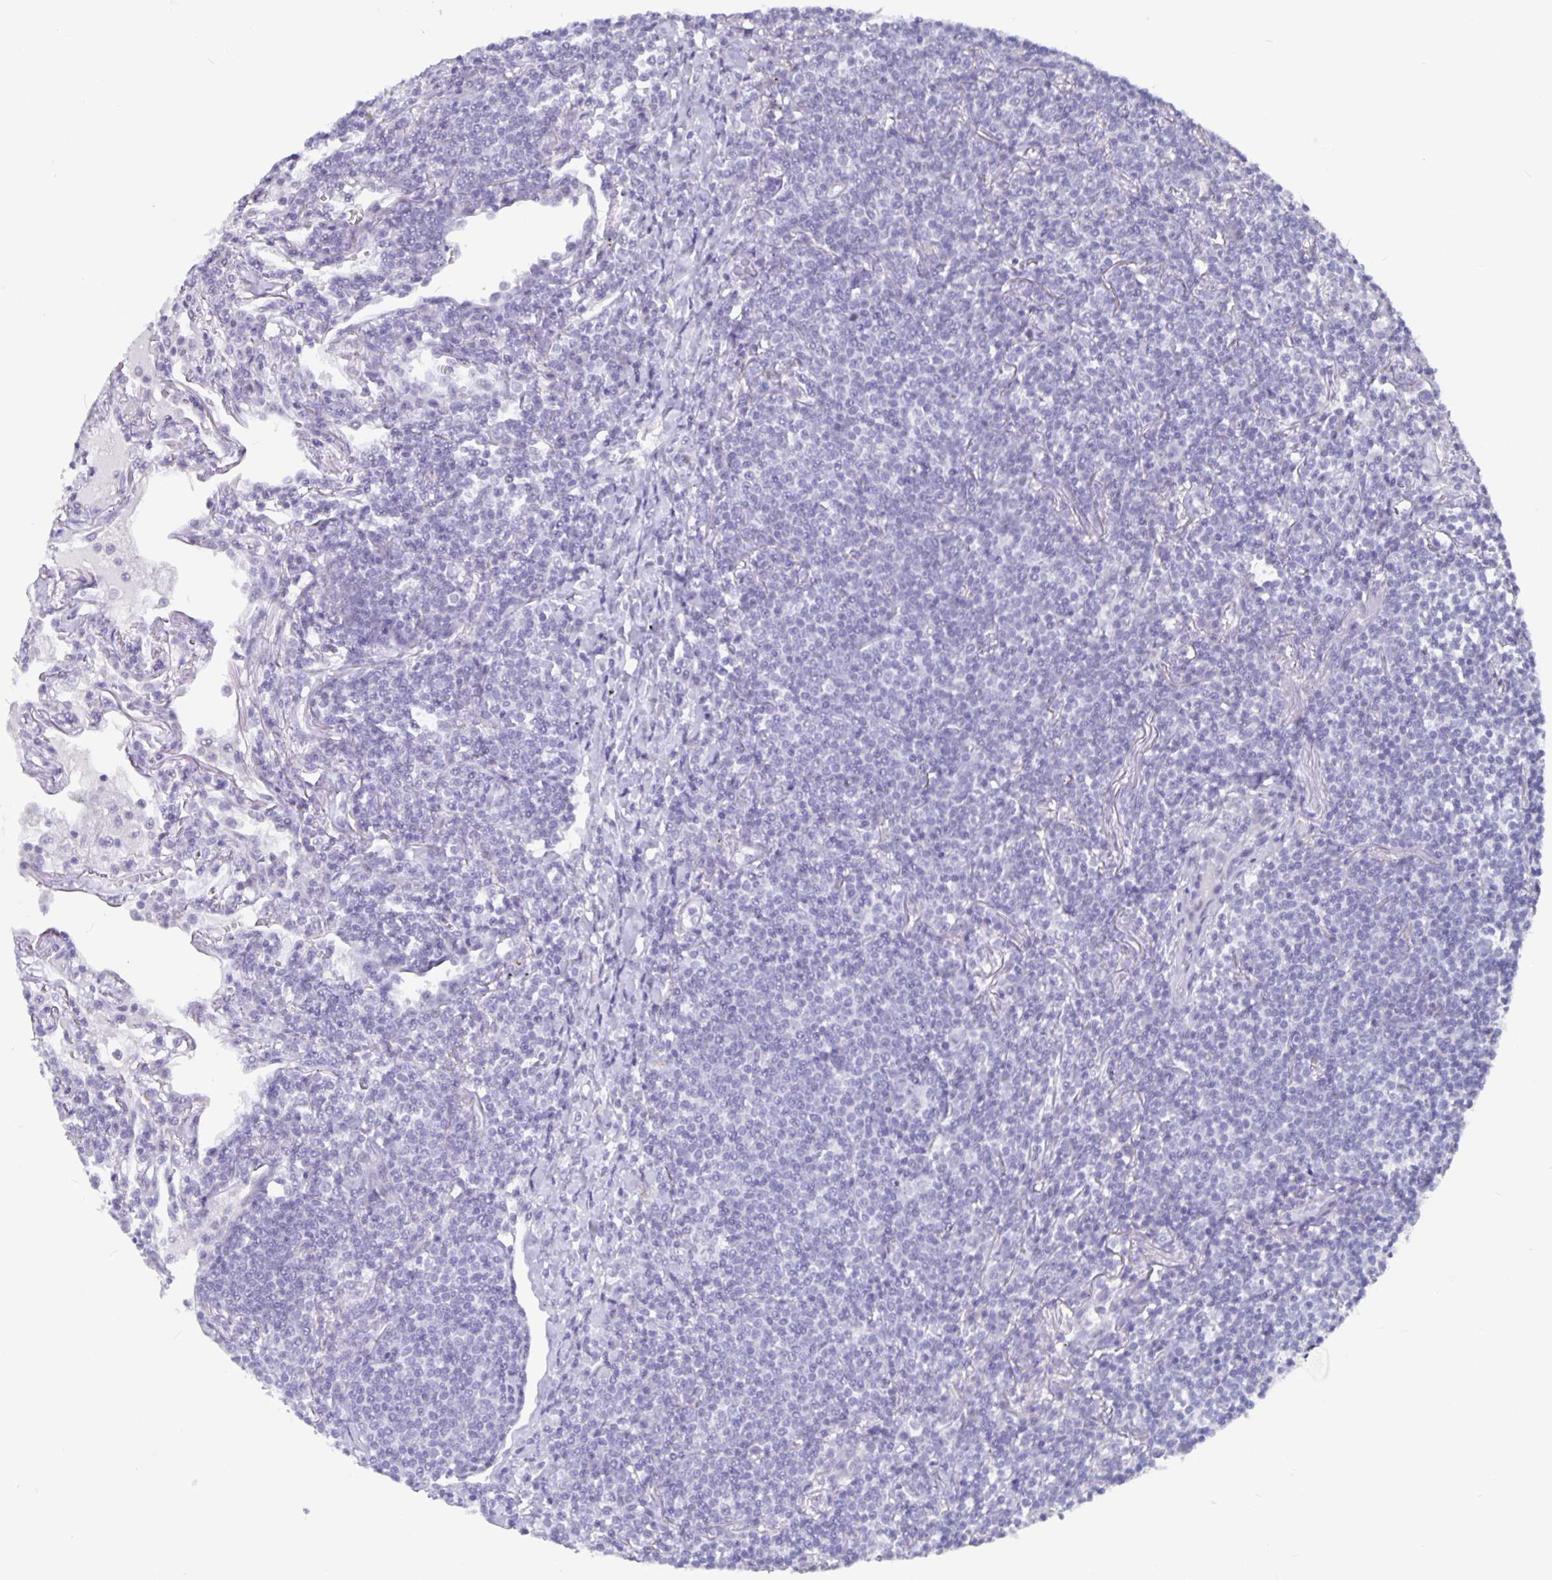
{"staining": {"intensity": "negative", "quantity": "none", "location": "none"}, "tissue": "lymphoma", "cell_type": "Tumor cells", "image_type": "cancer", "snomed": [{"axis": "morphology", "description": "Malignant lymphoma, non-Hodgkin's type, Low grade"}, {"axis": "topography", "description": "Lung"}], "caption": "Tumor cells are negative for protein expression in human lymphoma.", "gene": "OLIG2", "patient": {"sex": "female", "age": 71}}